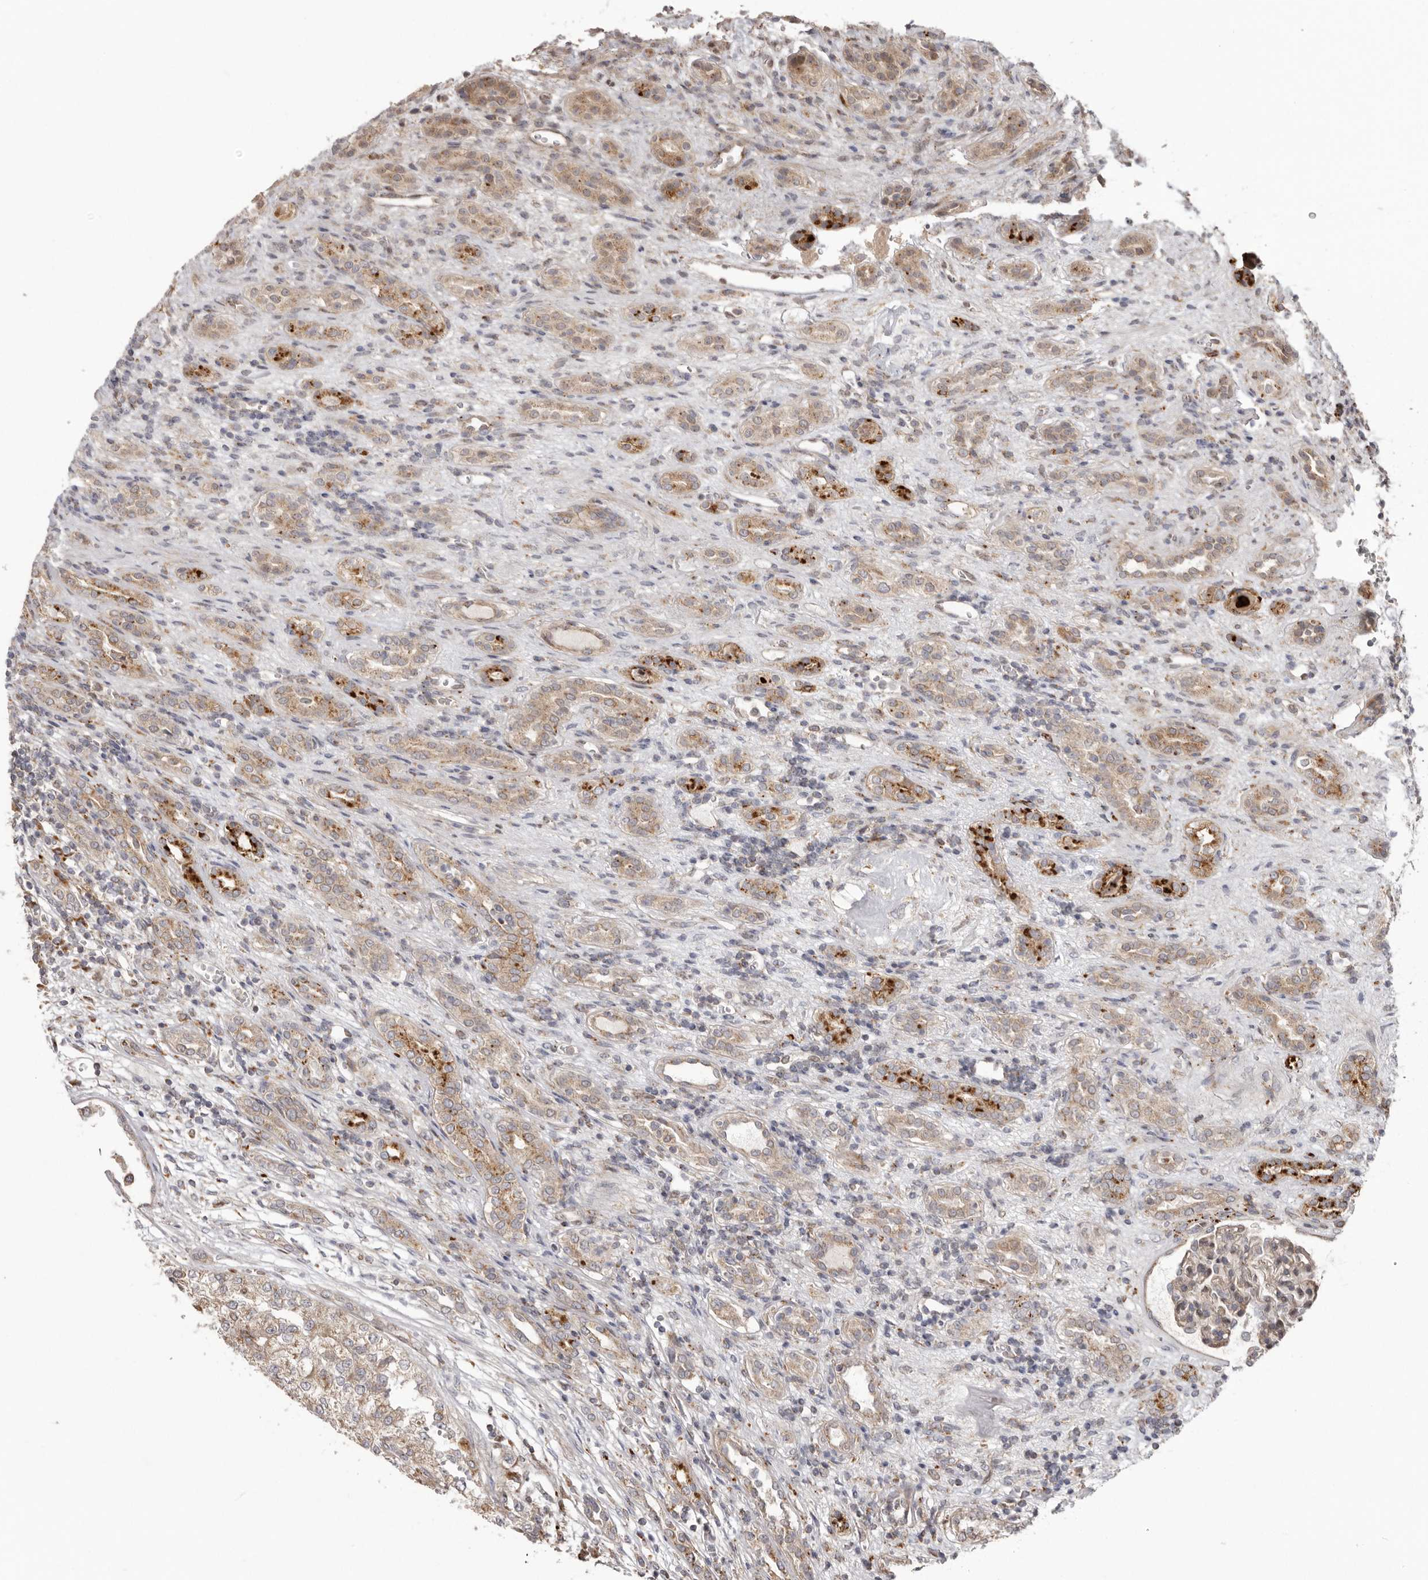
{"staining": {"intensity": "weak", "quantity": ">75%", "location": "cytoplasmic/membranous"}, "tissue": "renal cancer", "cell_type": "Tumor cells", "image_type": "cancer", "snomed": [{"axis": "morphology", "description": "Adenocarcinoma, NOS"}, {"axis": "topography", "description": "Kidney"}], "caption": "Tumor cells display low levels of weak cytoplasmic/membranous staining in about >75% of cells in adenocarcinoma (renal). The protein is stained brown, and the nuclei are stained in blue (DAB IHC with brightfield microscopy, high magnification).", "gene": "NUP43", "patient": {"sex": "female", "age": 54}}